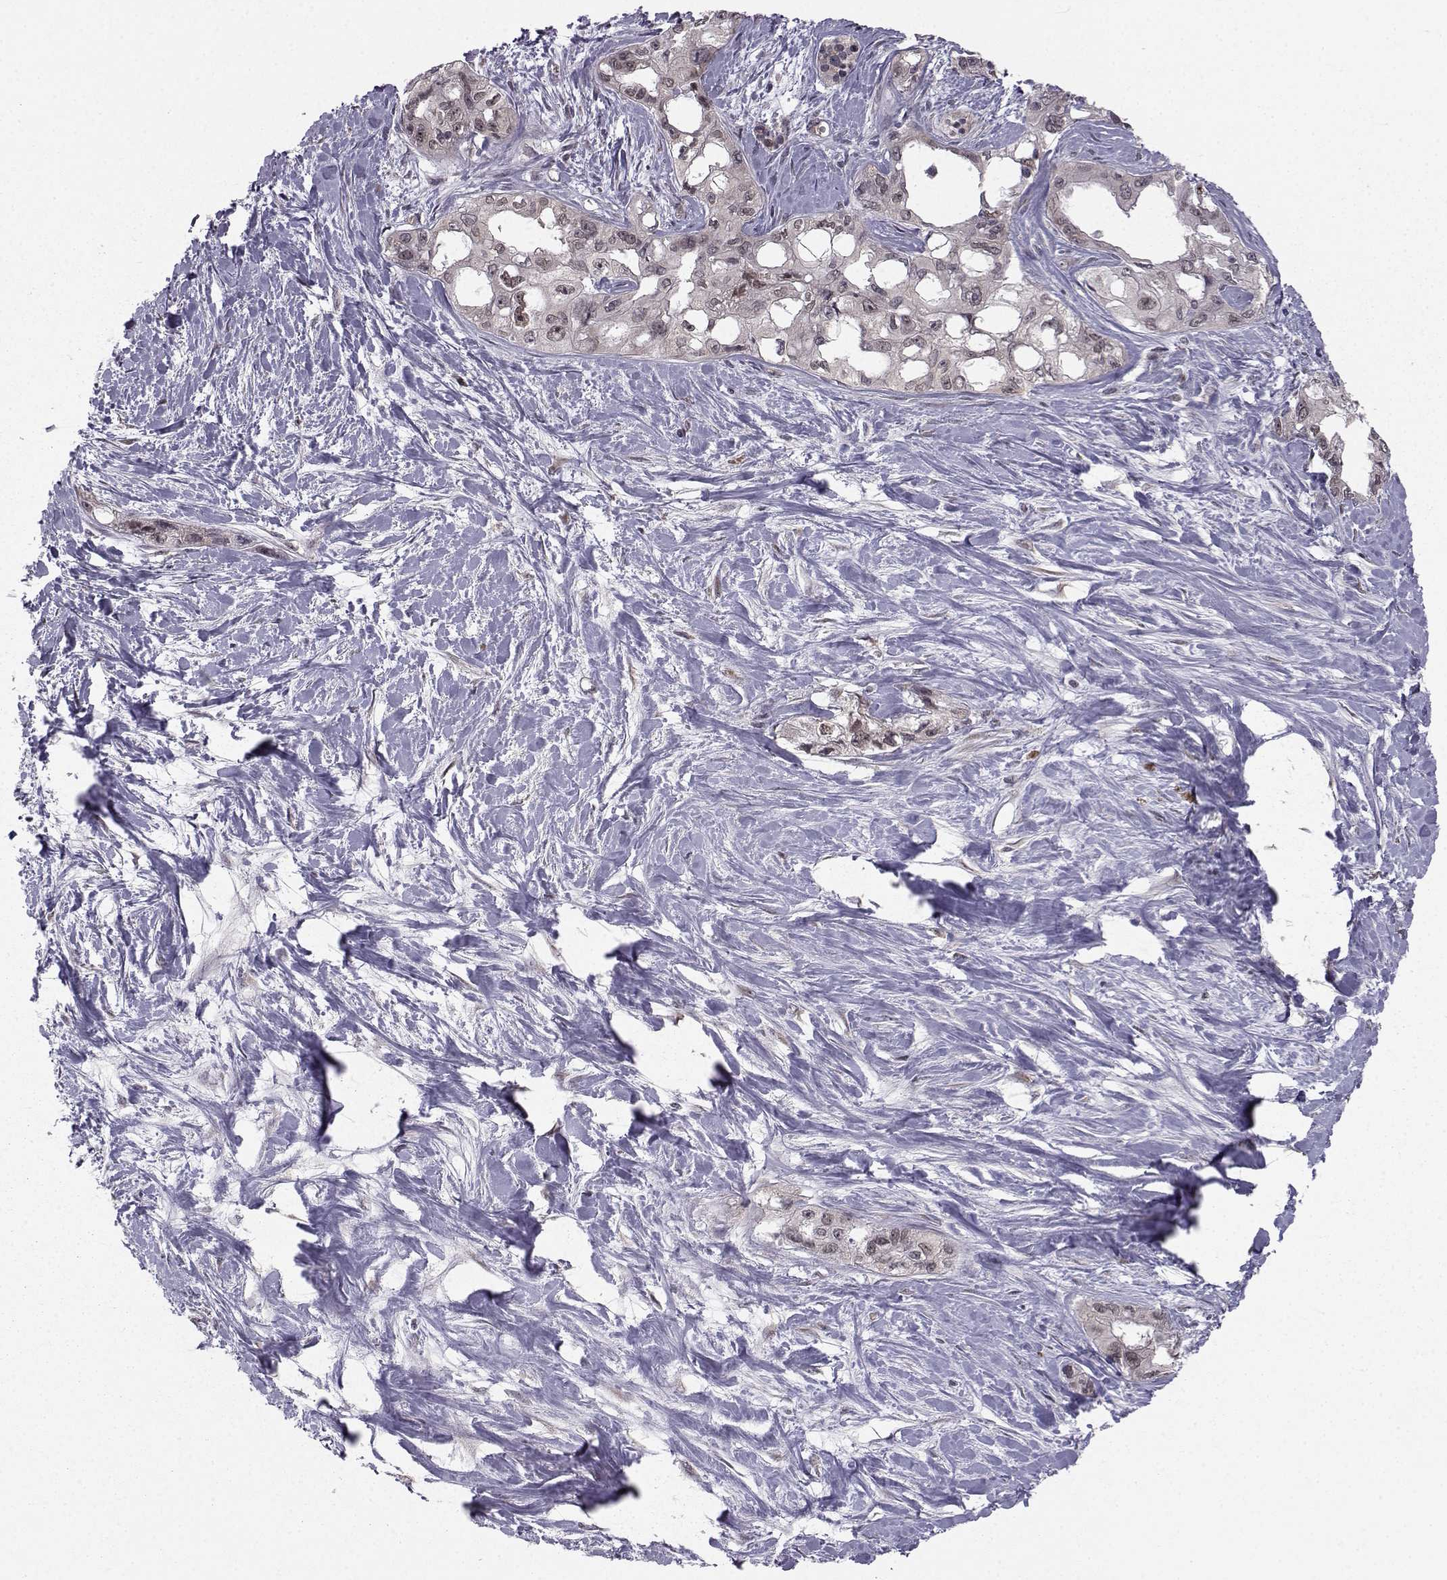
{"staining": {"intensity": "negative", "quantity": "none", "location": "none"}, "tissue": "pancreatic cancer", "cell_type": "Tumor cells", "image_type": "cancer", "snomed": [{"axis": "morphology", "description": "Adenocarcinoma, NOS"}, {"axis": "topography", "description": "Pancreas"}], "caption": "Immunohistochemistry (IHC) photomicrograph of neoplastic tissue: pancreatic adenocarcinoma stained with DAB (3,3'-diaminobenzidine) reveals no significant protein expression in tumor cells. Brightfield microscopy of immunohistochemistry stained with DAB (3,3'-diaminobenzidine) (brown) and hematoxylin (blue), captured at high magnification.", "gene": "PKN2", "patient": {"sex": "female", "age": 50}}